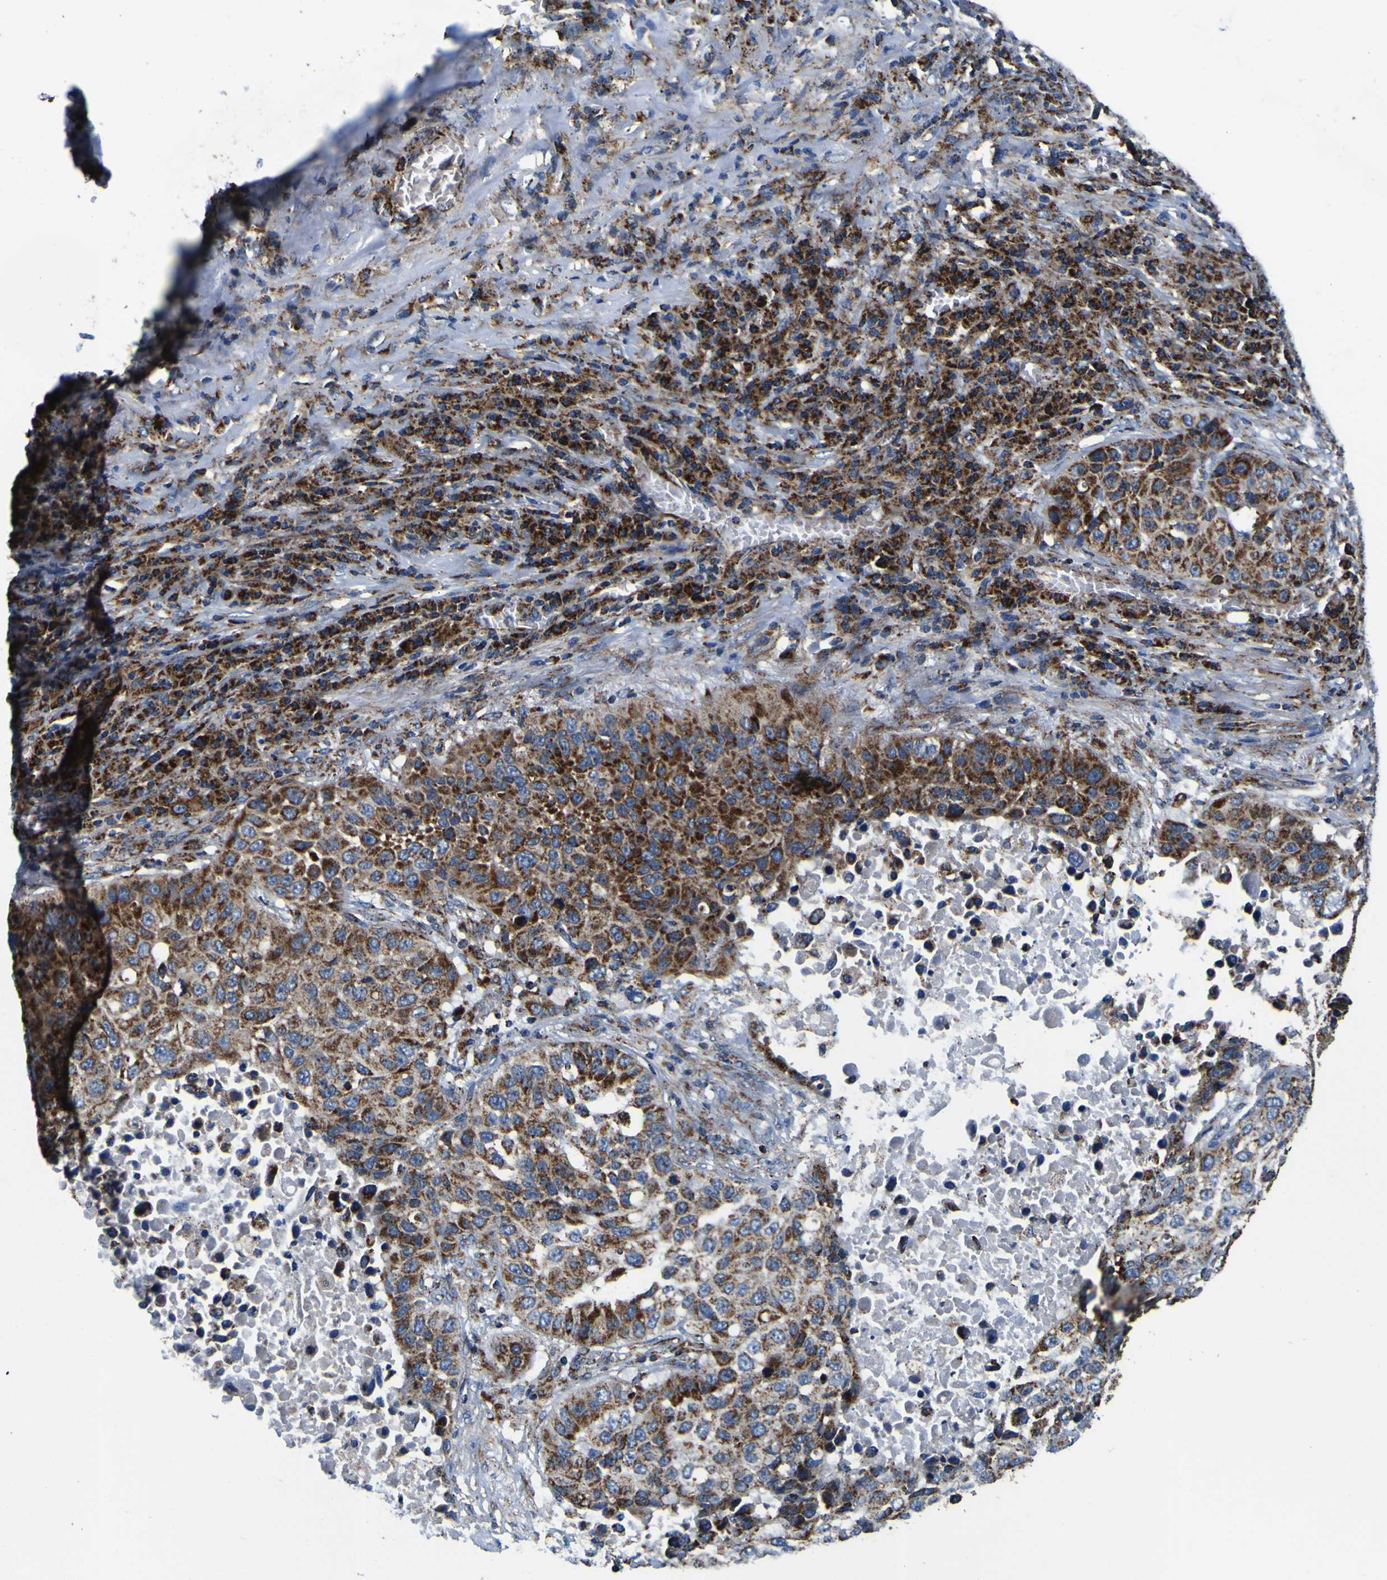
{"staining": {"intensity": "strong", "quantity": ">75%", "location": "cytoplasmic/membranous"}, "tissue": "lung cancer", "cell_type": "Tumor cells", "image_type": "cancer", "snomed": [{"axis": "morphology", "description": "Squamous cell carcinoma, NOS"}, {"axis": "topography", "description": "Lung"}], "caption": "Human squamous cell carcinoma (lung) stained for a protein (brown) displays strong cytoplasmic/membranous positive staining in approximately >75% of tumor cells.", "gene": "PTRH2", "patient": {"sex": "male", "age": 57}}